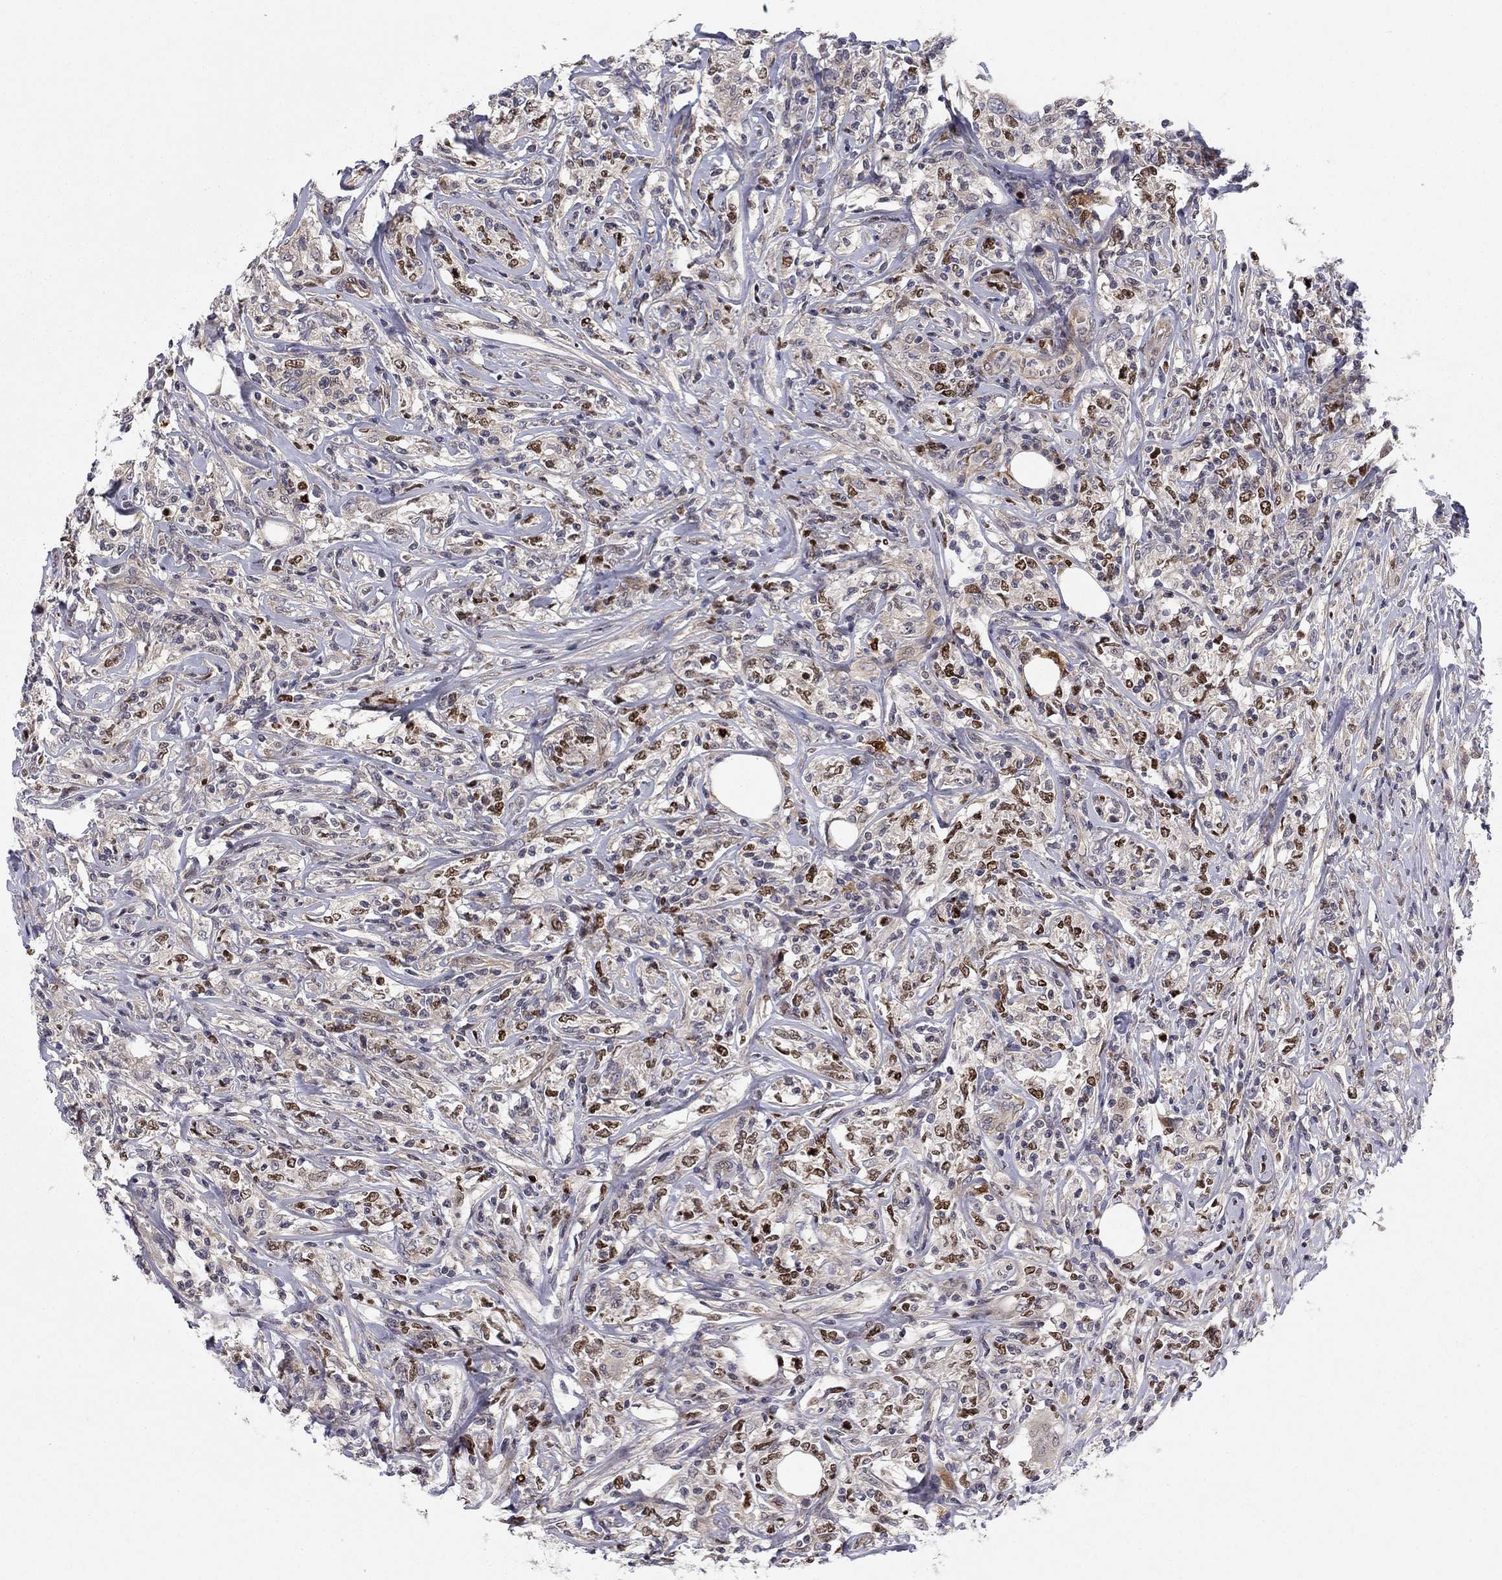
{"staining": {"intensity": "strong", "quantity": "<25%", "location": "nuclear"}, "tissue": "lymphoma", "cell_type": "Tumor cells", "image_type": "cancer", "snomed": [{"axis": "morphology", "description": "Malignant lymphoma, non-Hodgkin's type, High grade"}, {"axis": "topography", "description": "Lymph node"}], "caption": "A histopathology image showing strong nuclear expression in approximately <25% of tumor cells in lymphoma, as visualized by brown immunohistochemical staining.", "gene": "BCL11A", "patient": {"sex": "female", "age": 84}}